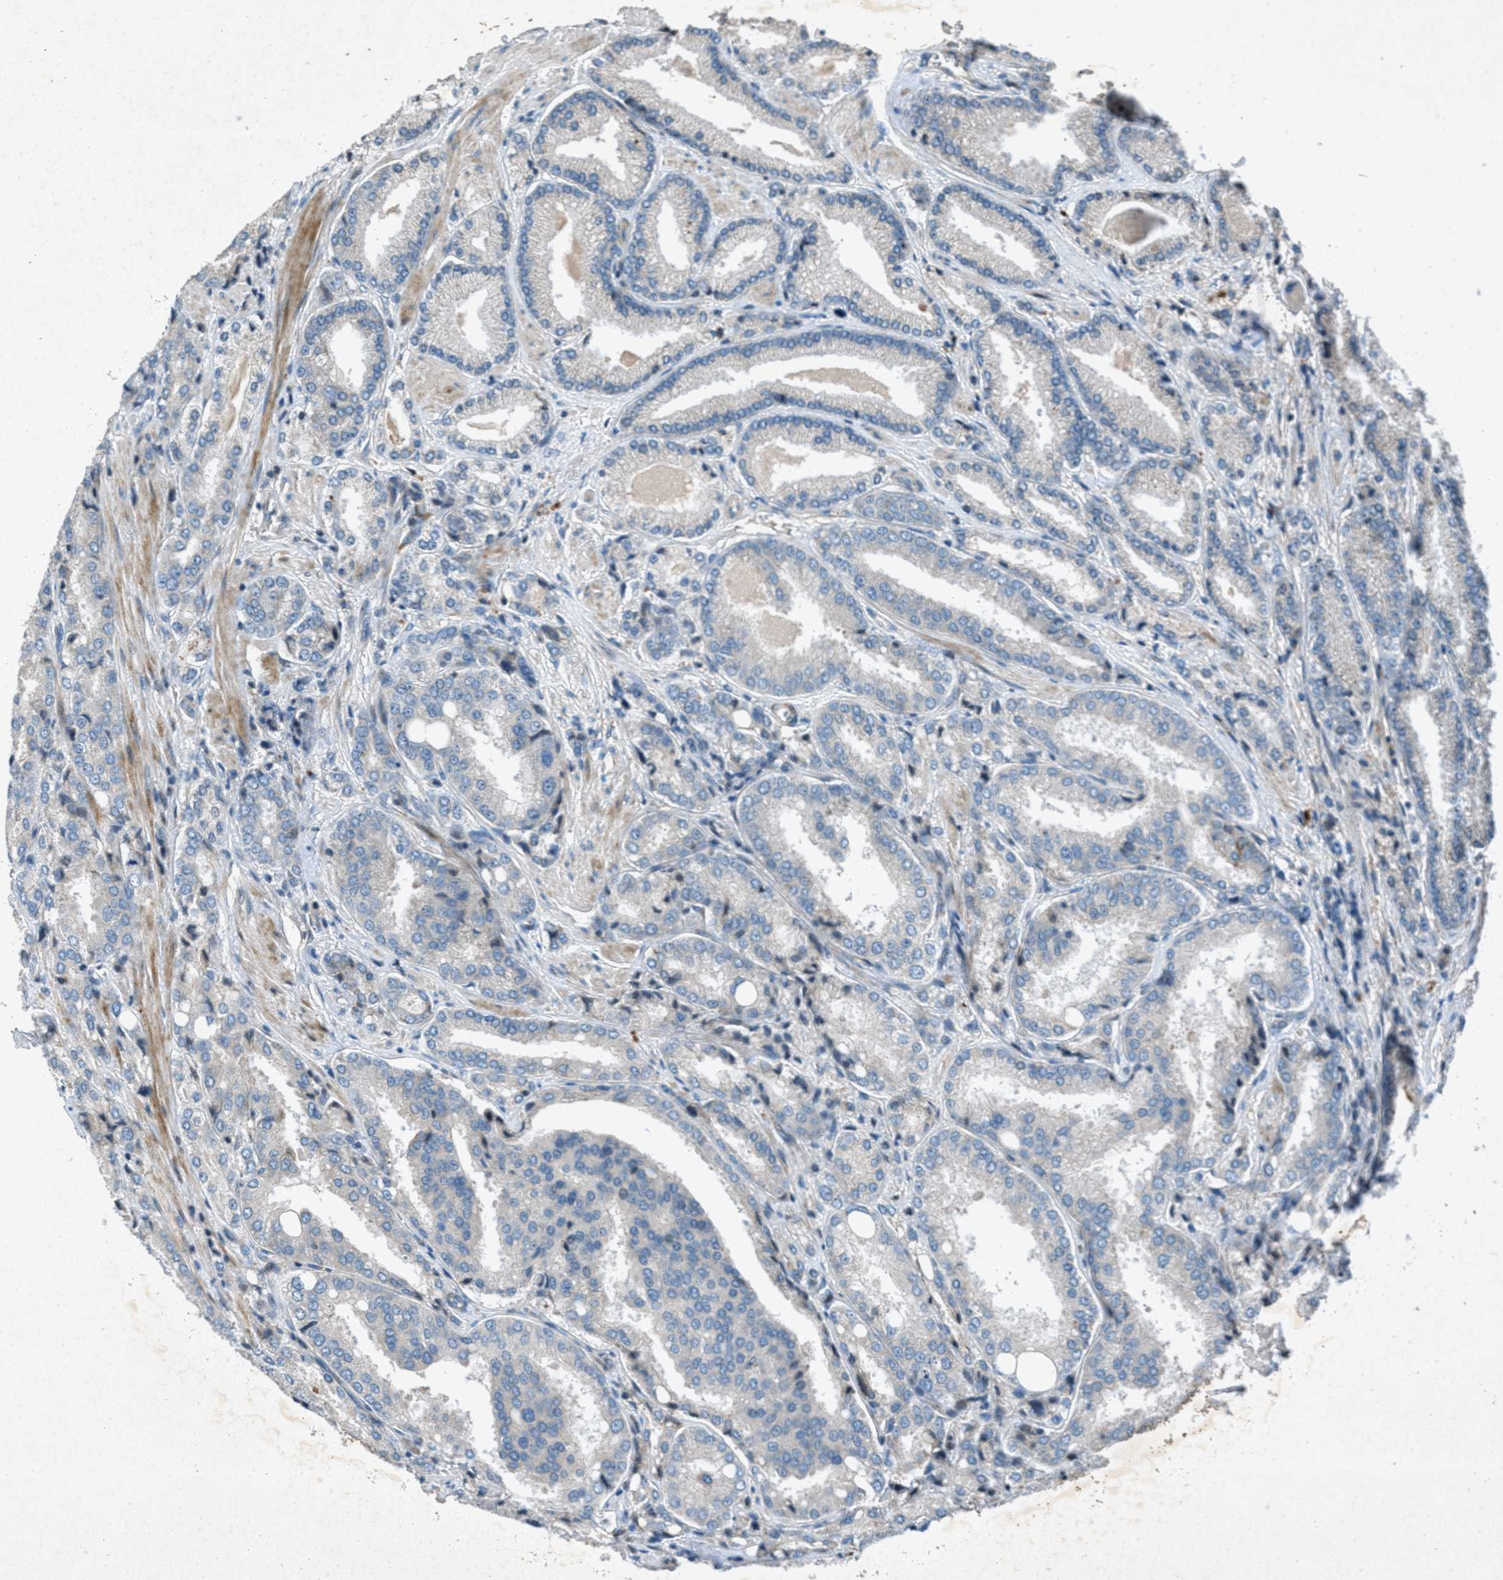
{"staining": {"intensity": "negative", "quantity": "none", "location": "none"}, "tissue": "prostate cancer", "cell_type": "Tumor cells", "image_type": "cancer", "snomed": [{"axis": "morphology", "description": "Adenocarcinoma, High grade"}, {"axis": "topography", "description": "Prostate"}], "caption": "Immunohistochemistry of prostate adenocarcinoma (high-grade) reveals no staining in tumor cells.", "gene": "CLEC2D", "patient": {"sex": "male", "age": 50}}